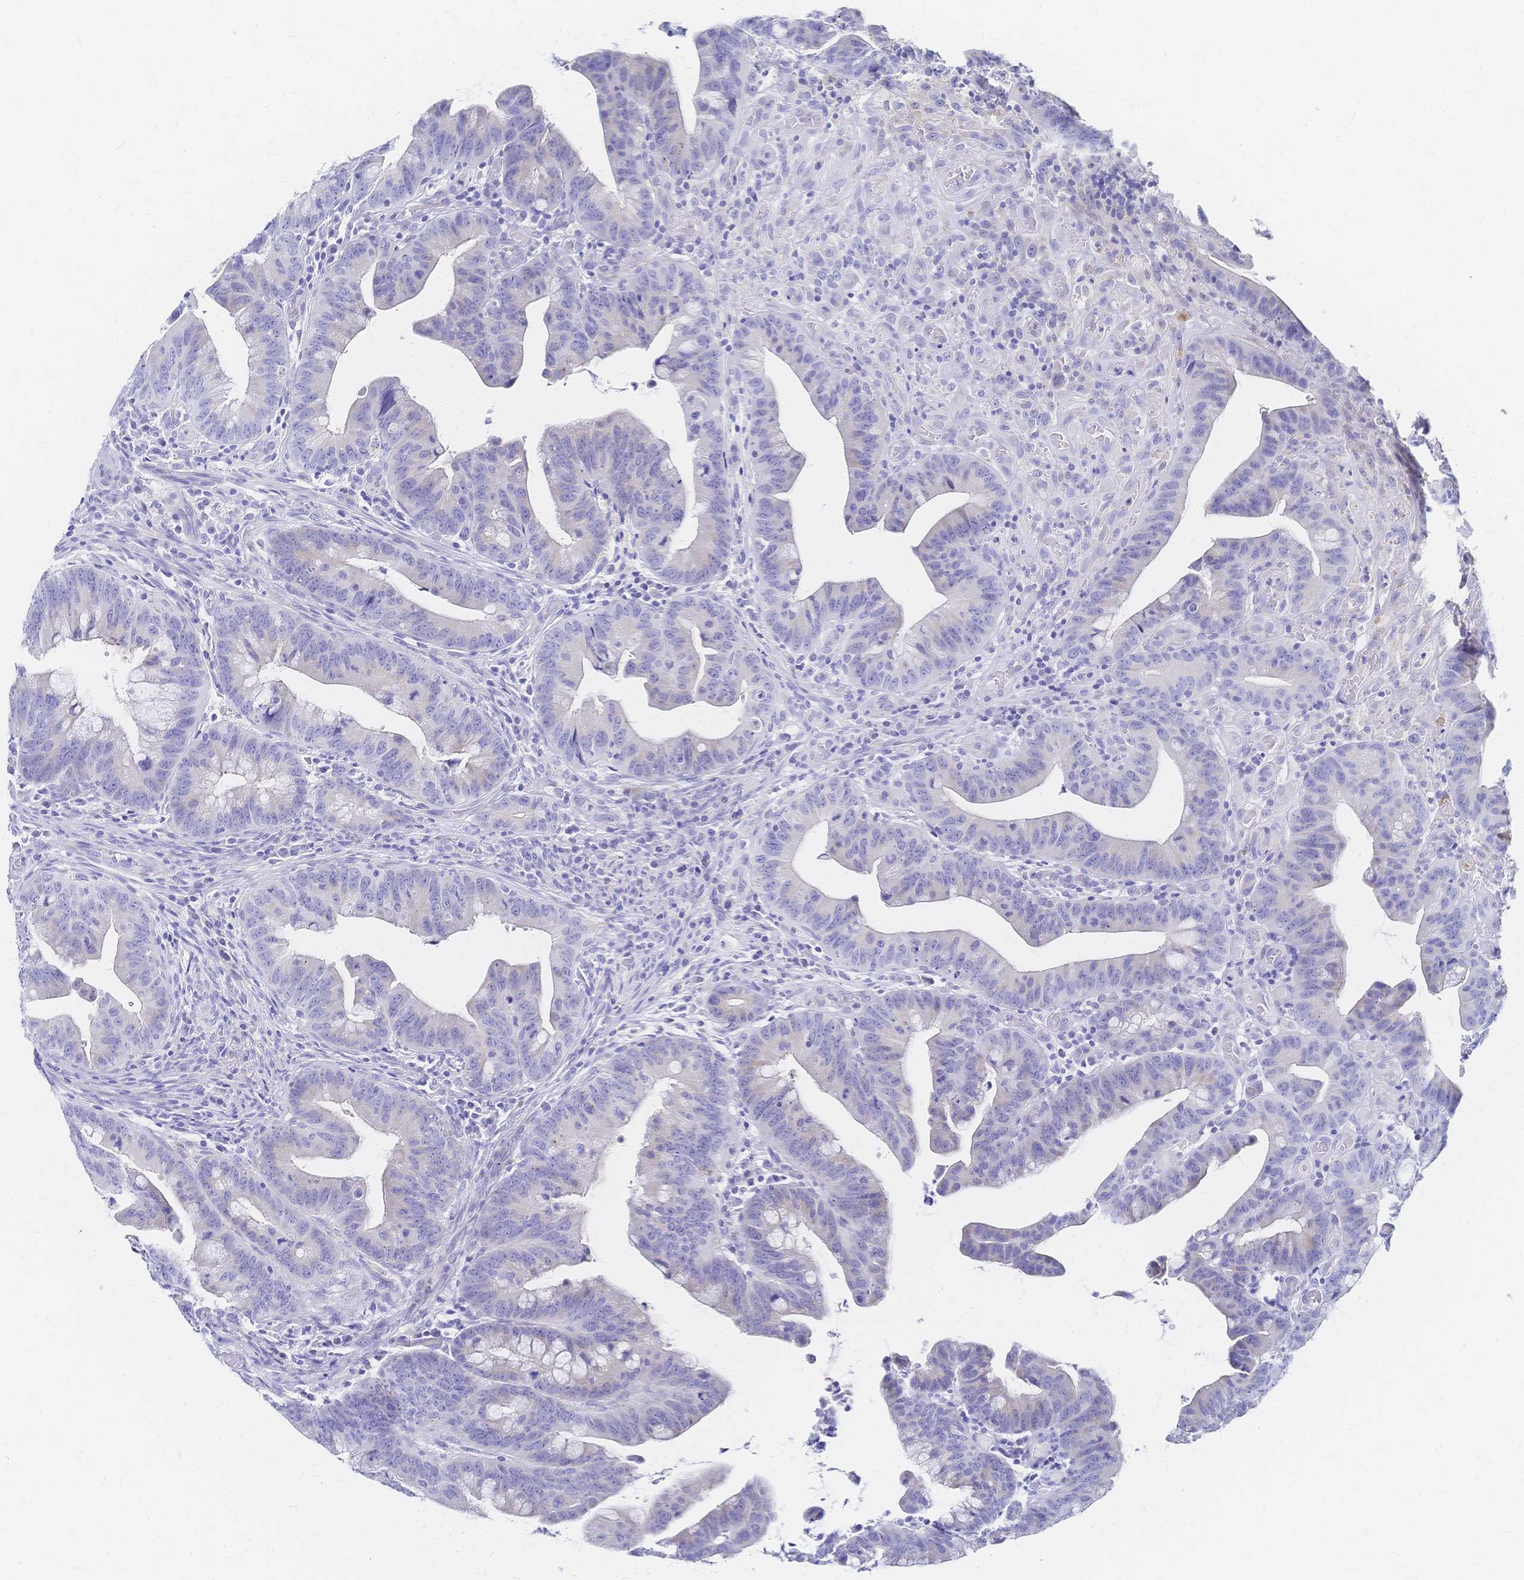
{"staining": {"intensity": "negative", "quantity": "none", "location": "none"}, "tissue": "colorectal cancer", "cell_type": "Tumor cells", "image_type": "cancer", "snomed": [{"axis": "morphology", "description": "Adenocarcinoma, NOS"}, {"axis": "topography", "description": "Colon"}], "caption": "Tumor cells are negative for protein expression in human colorectal cancer (adenocarcinoma). The staining was performed using DAB (3,3'-diaminobenzidine) to visualize the protein expression in brown, while the nuclei were stained in blue with hematoxylin (Magnification: 20x).", "gene": "SLC5A1", "patient": {"sex": "male", "age": 62}}